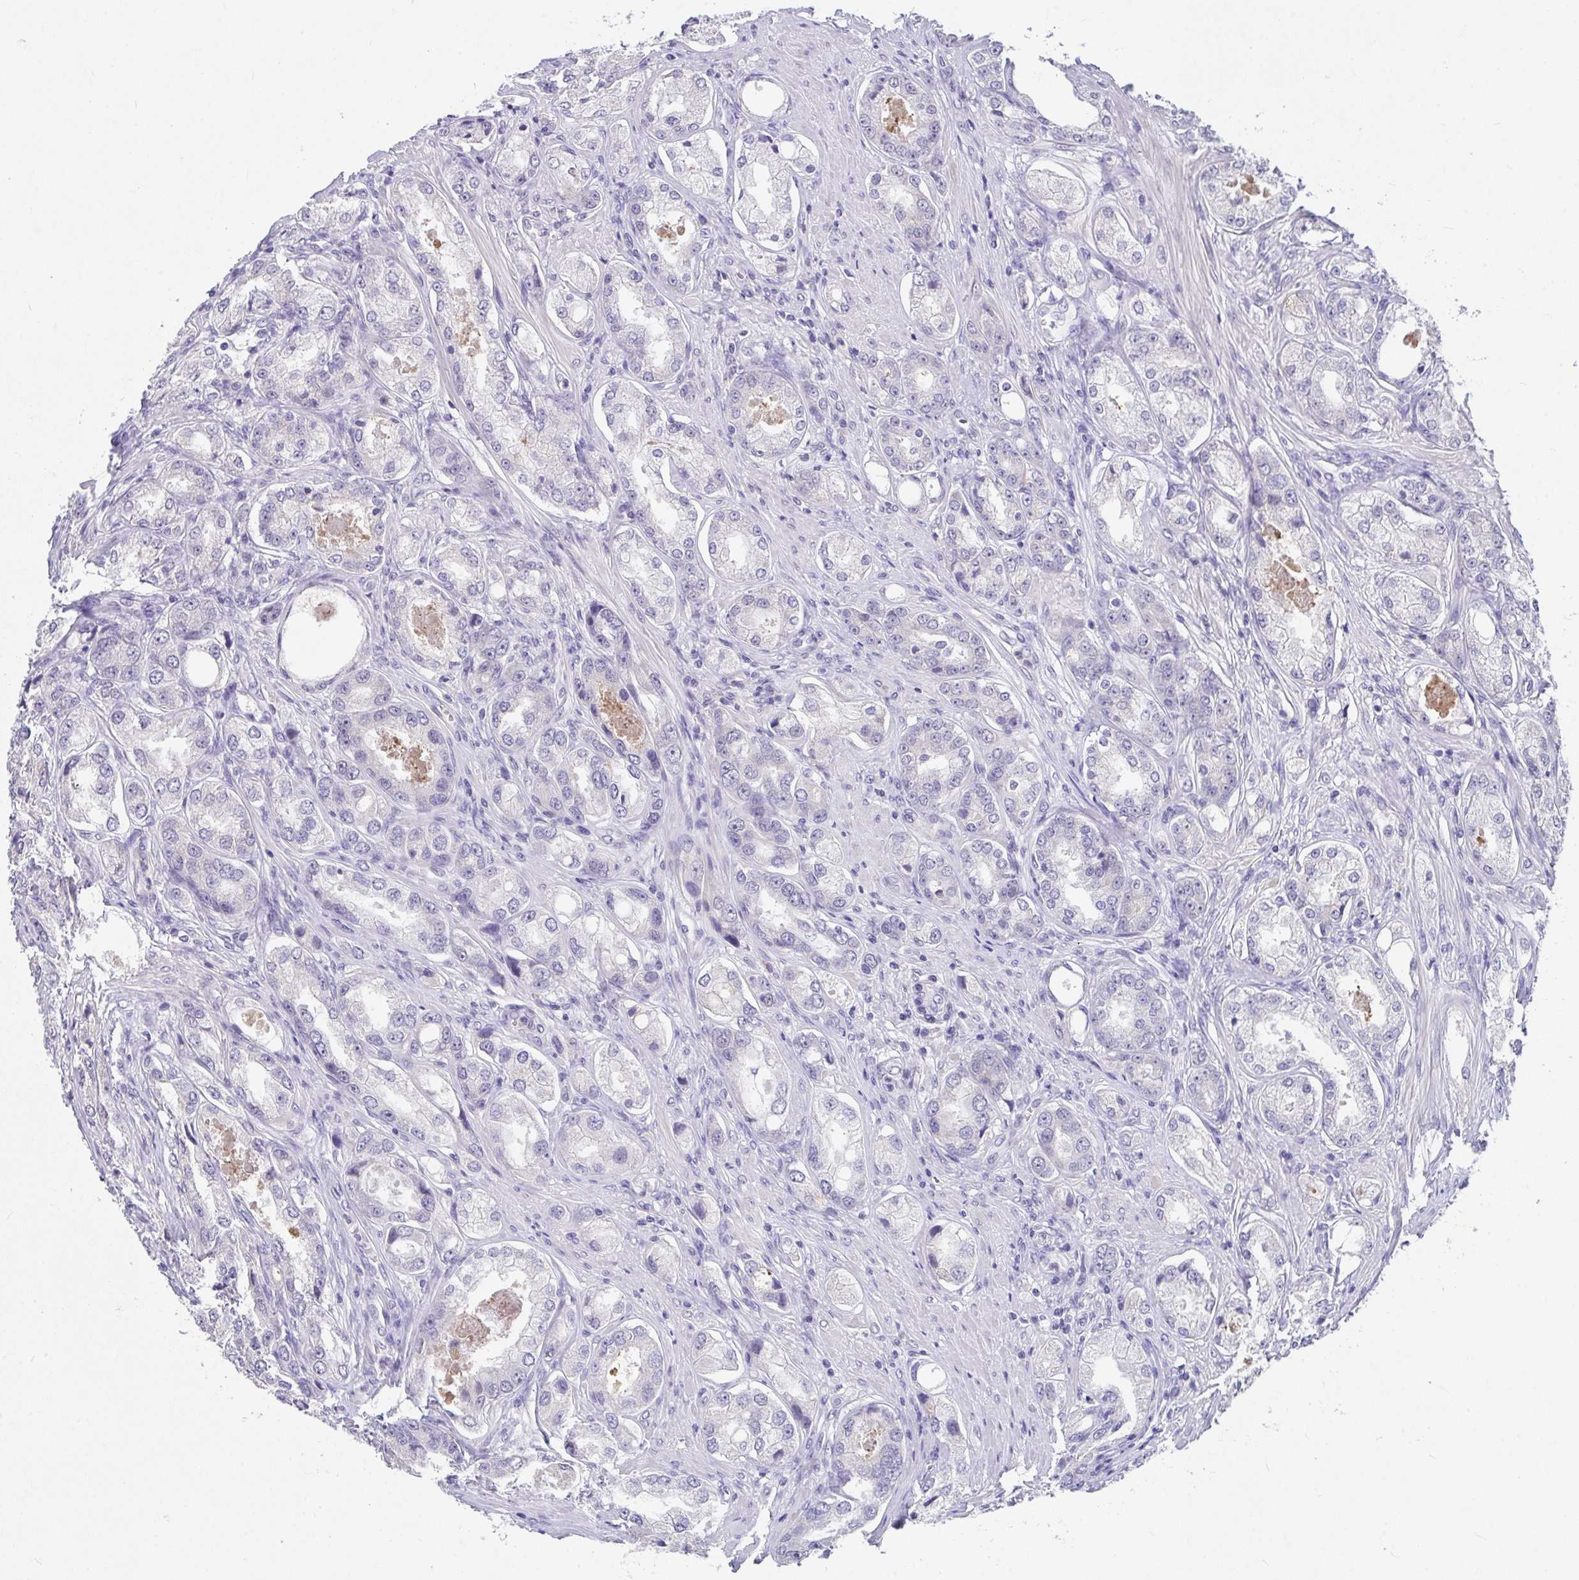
{"staining": {"intensity": "negative", "quantity": "none", "location": "none"}, "tissue": "prostate cancer", "cell_type": "Tumor cells", "image_type": "cancer", "snomed": [{"axis": "morphology", "description": "Adenocarcinoma, Low grade"}, {"axis": "topography", "description": "Prostate"}], "caption": "High magnification brightfield microscopy of prostate low-grade adenocarcinoma stained with DAB (3,3'-diaminobenzidine) (brown) and counterstained with hematoxylin (blue): tumor cells show no significant positivity. The staining is performed using DAB brown chromogen with nuclei counter-stained in using hematoxylin.", "gene": "GLTPD2", "patient": {"sex": "male", "age": 68}}